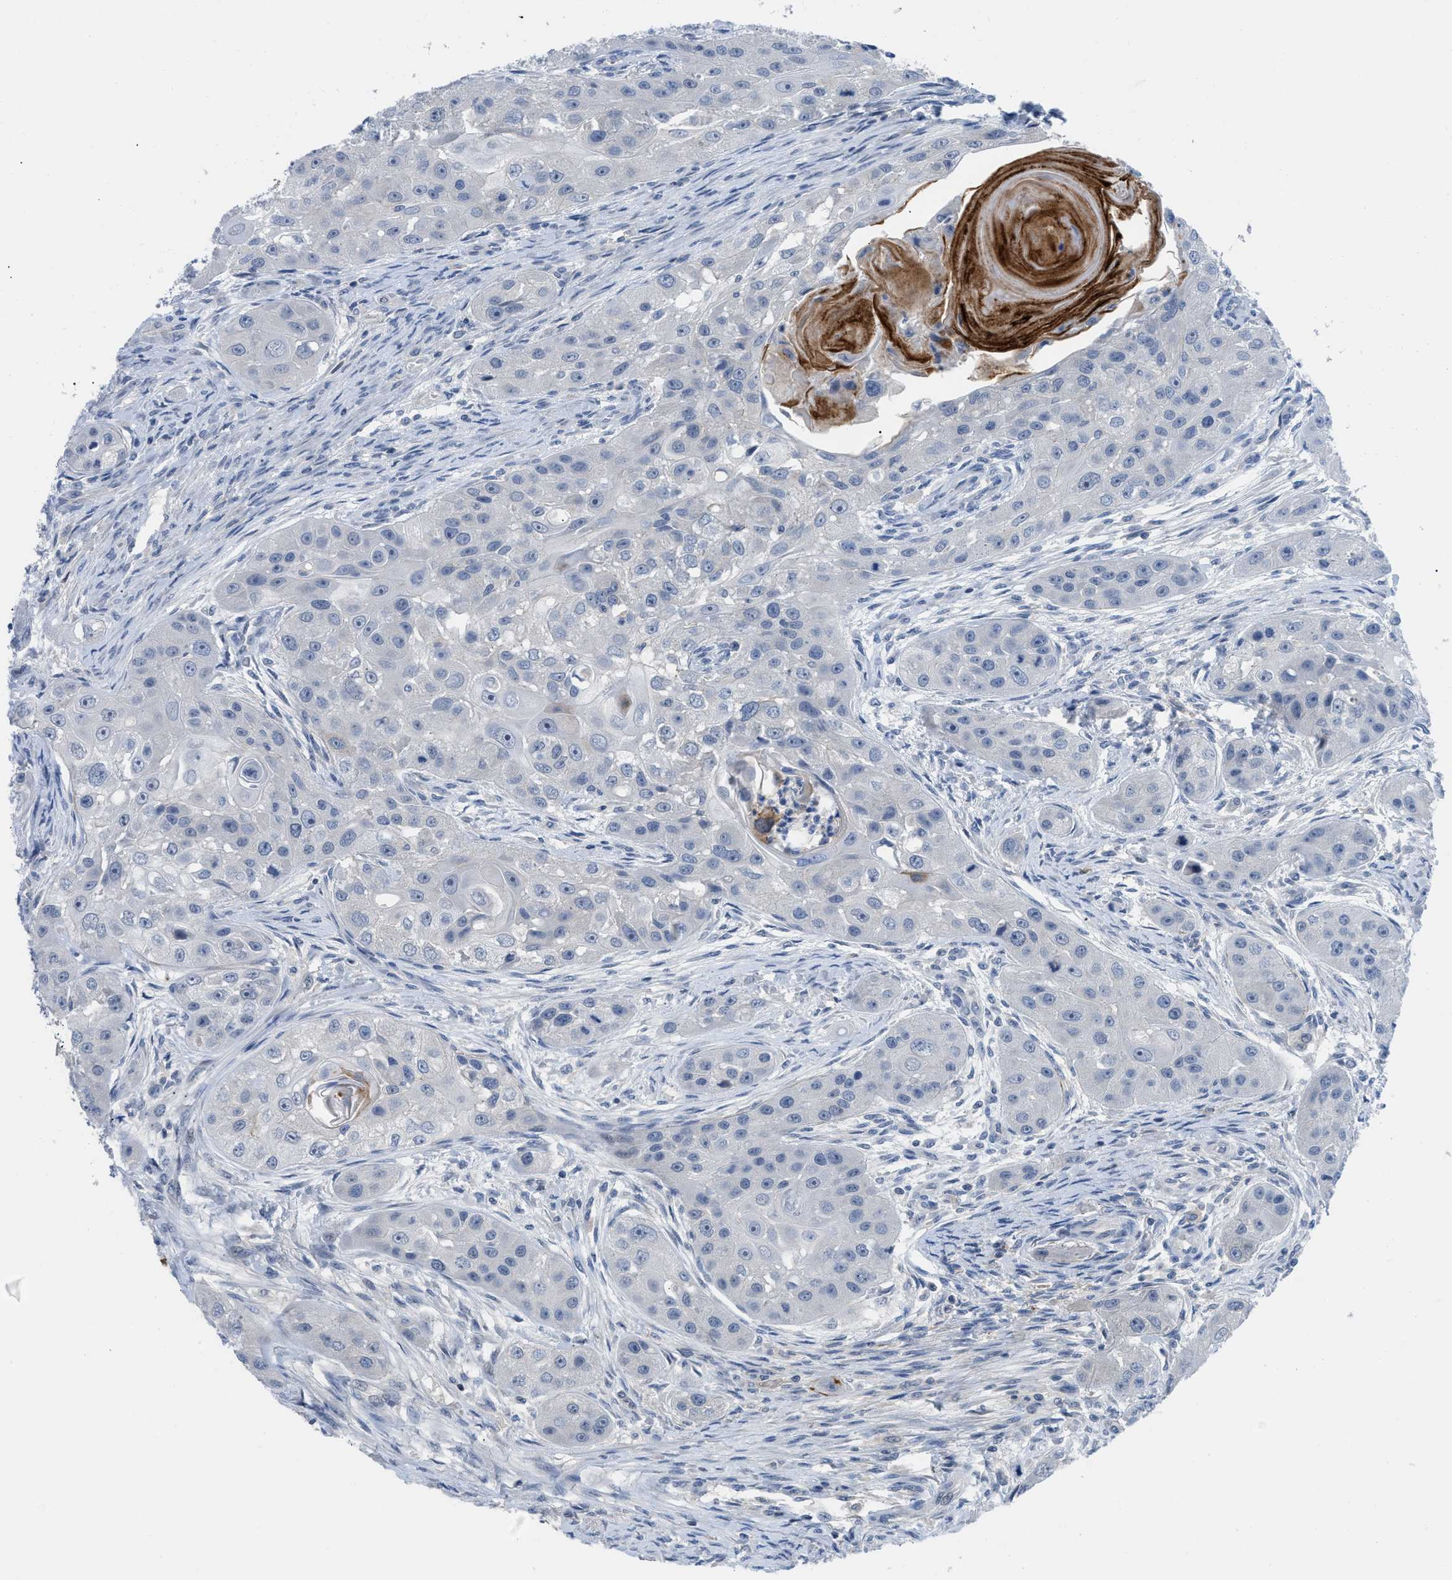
{"staining": {"intensity": "negative", "quantity": "none", "location": "none"}, "tissue": "head and neck cancer", "cell_type": "Tumor cells", "image_type": "cancer", "snomed": [{"axis": "morphology", "description": "Normal tissue, NOS"}, {"axis": "morphology", "description": "Squamous cell carcinoma, NOS"}, {"axis": "topography", "description": "Skeletal muscle"}, {"axis": "topography", "description": "Head-Neck"}], "caption": "Immunohistochemistry histopathology image of neoplastic tissue: human head and neck cancer stained with DAB (3,3'-diaminobenzidine) demonstrates no significant protein positivity in tumor cells.", "gene": "OR9K2", "patient": {"sex": "male", "age": 51}}